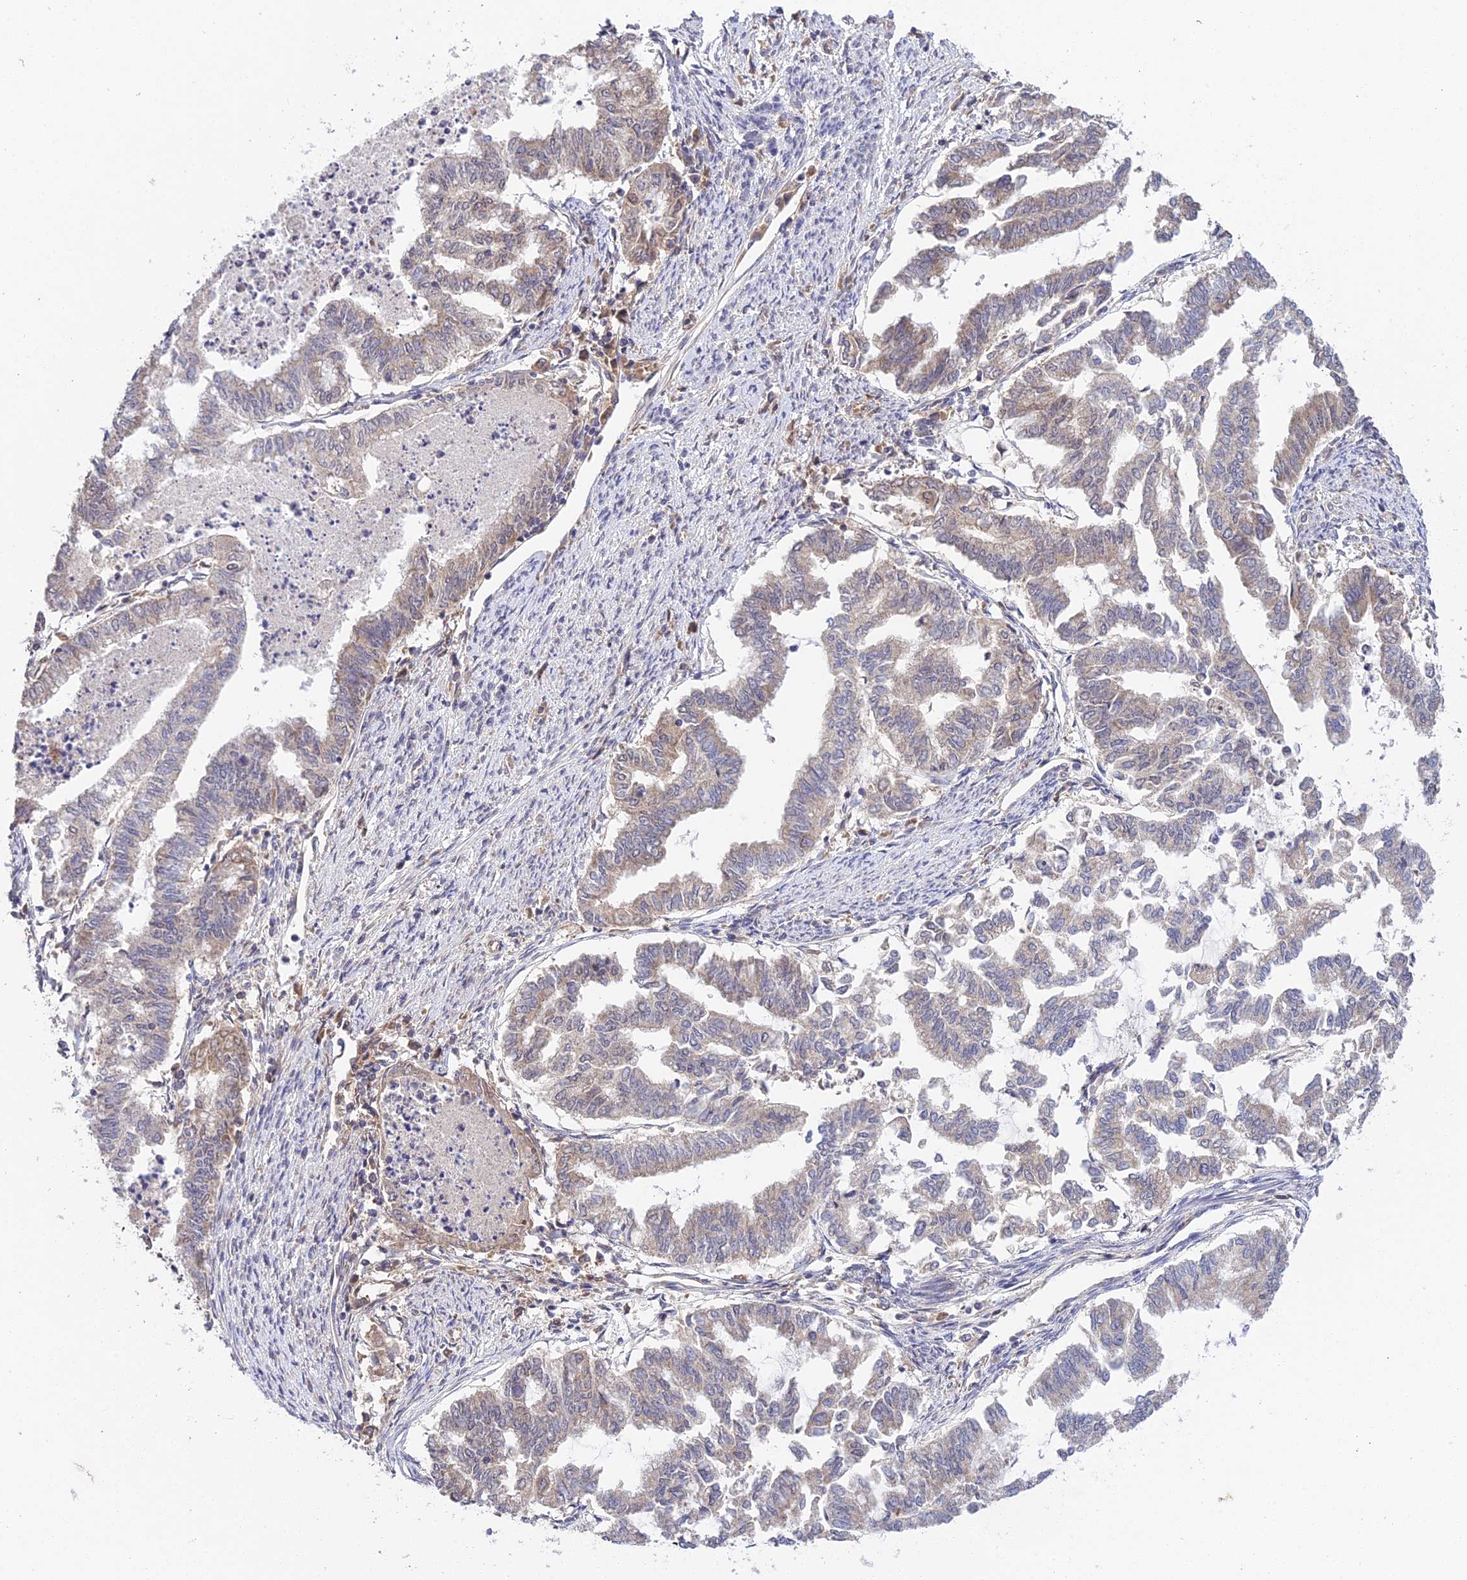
{"staining": {"intensity": "weak", "quantity": "25%-75%", "location": "cytoplasmic/membranous"}, "tissue": "endometrial cancer", "cell_type": "Tumor cells", "image_type": "cancer", "snomed": [{"axis": "morphology", "description": "Adenocarcinoma, NOS"}, {"axis": "topography", "description": "Endometrium"}], "caption": "Brown immunohistochemical staining in human endometrial adenocarcinoma reveals weak cytoplasmic/membranous expression in about 25%-75% of tumor cells.", "gene": "TPRX1", "patient": {"sex": "female", "age": 79}}